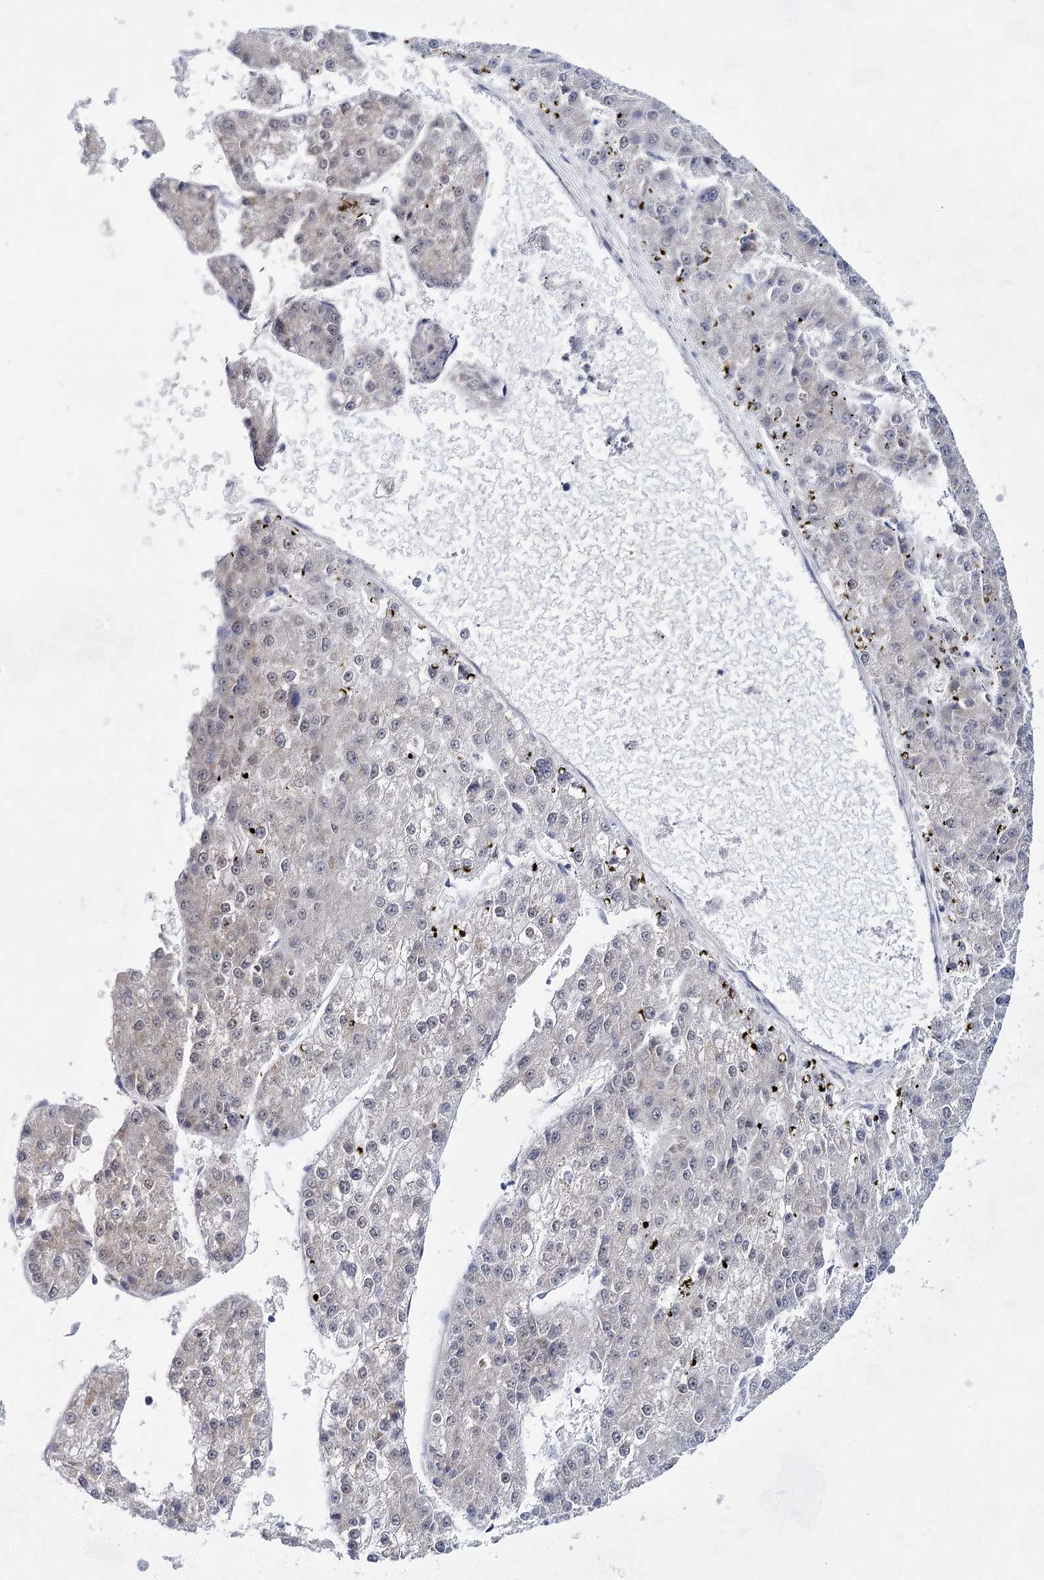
{"staining": {"intensity": "negative", "quantity": "none", "location": "none"}, "tissue": "liver cancer", "cell_type": "Tumor cells", "image_type": "cancer", "snomed": [{"axis": "morphology", "description": "Carcinoma, Hepatocellular, NOS"}, {"axis": "topography", "description": "Liver"}], "caption": "This image is of hepatocellular carcinoma (liver) stained with immunohistochemistry to label a protein in brown with the nuclei are counter-stained blue. There is no staining in tumor cells.", "gene": "BPHL", "patient": {"sex": "female", "age": 73}}